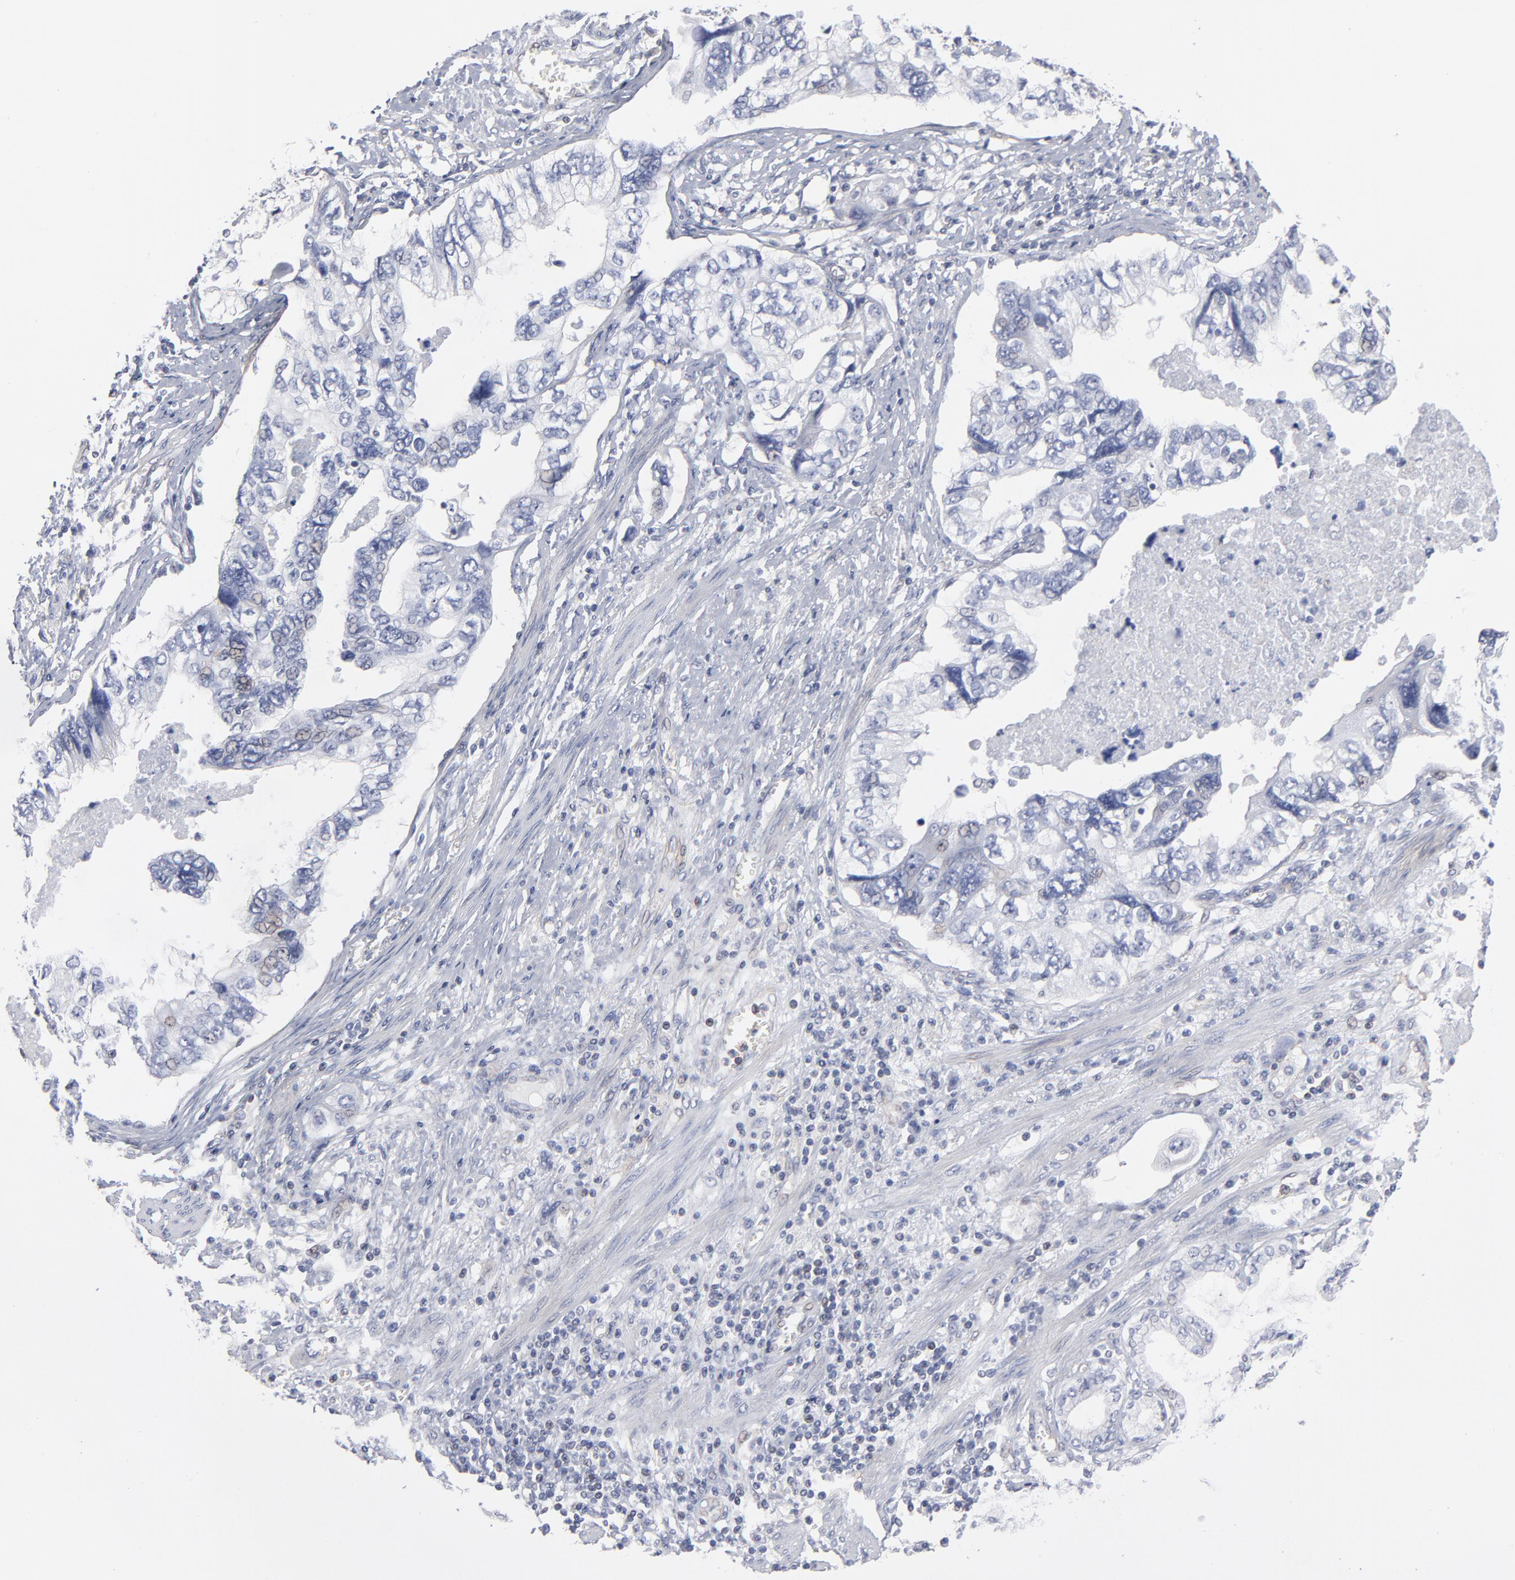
{"staining": {"intensity": "negative", "quantity": "none", "location": "none"}, "tissue": "stomach cancer", "cell_type": "Tumor cells", "image_type": "cancer", "snomed": [{"axis": "morphology", "description": "Adenocarcinoma, NOS"}, {"axis": "topography", "description": "Pancreas"}, {"axis": "topography", "description": "Stomach, upper"}], "caption": "High power microscopy photomicrograph of an IHC photomicrograph of adenocarcinoma (stomach), revealing no significant expression in tumor cells.", "gene": "PXN", "patient": {"sex": "male", "age": 77}}